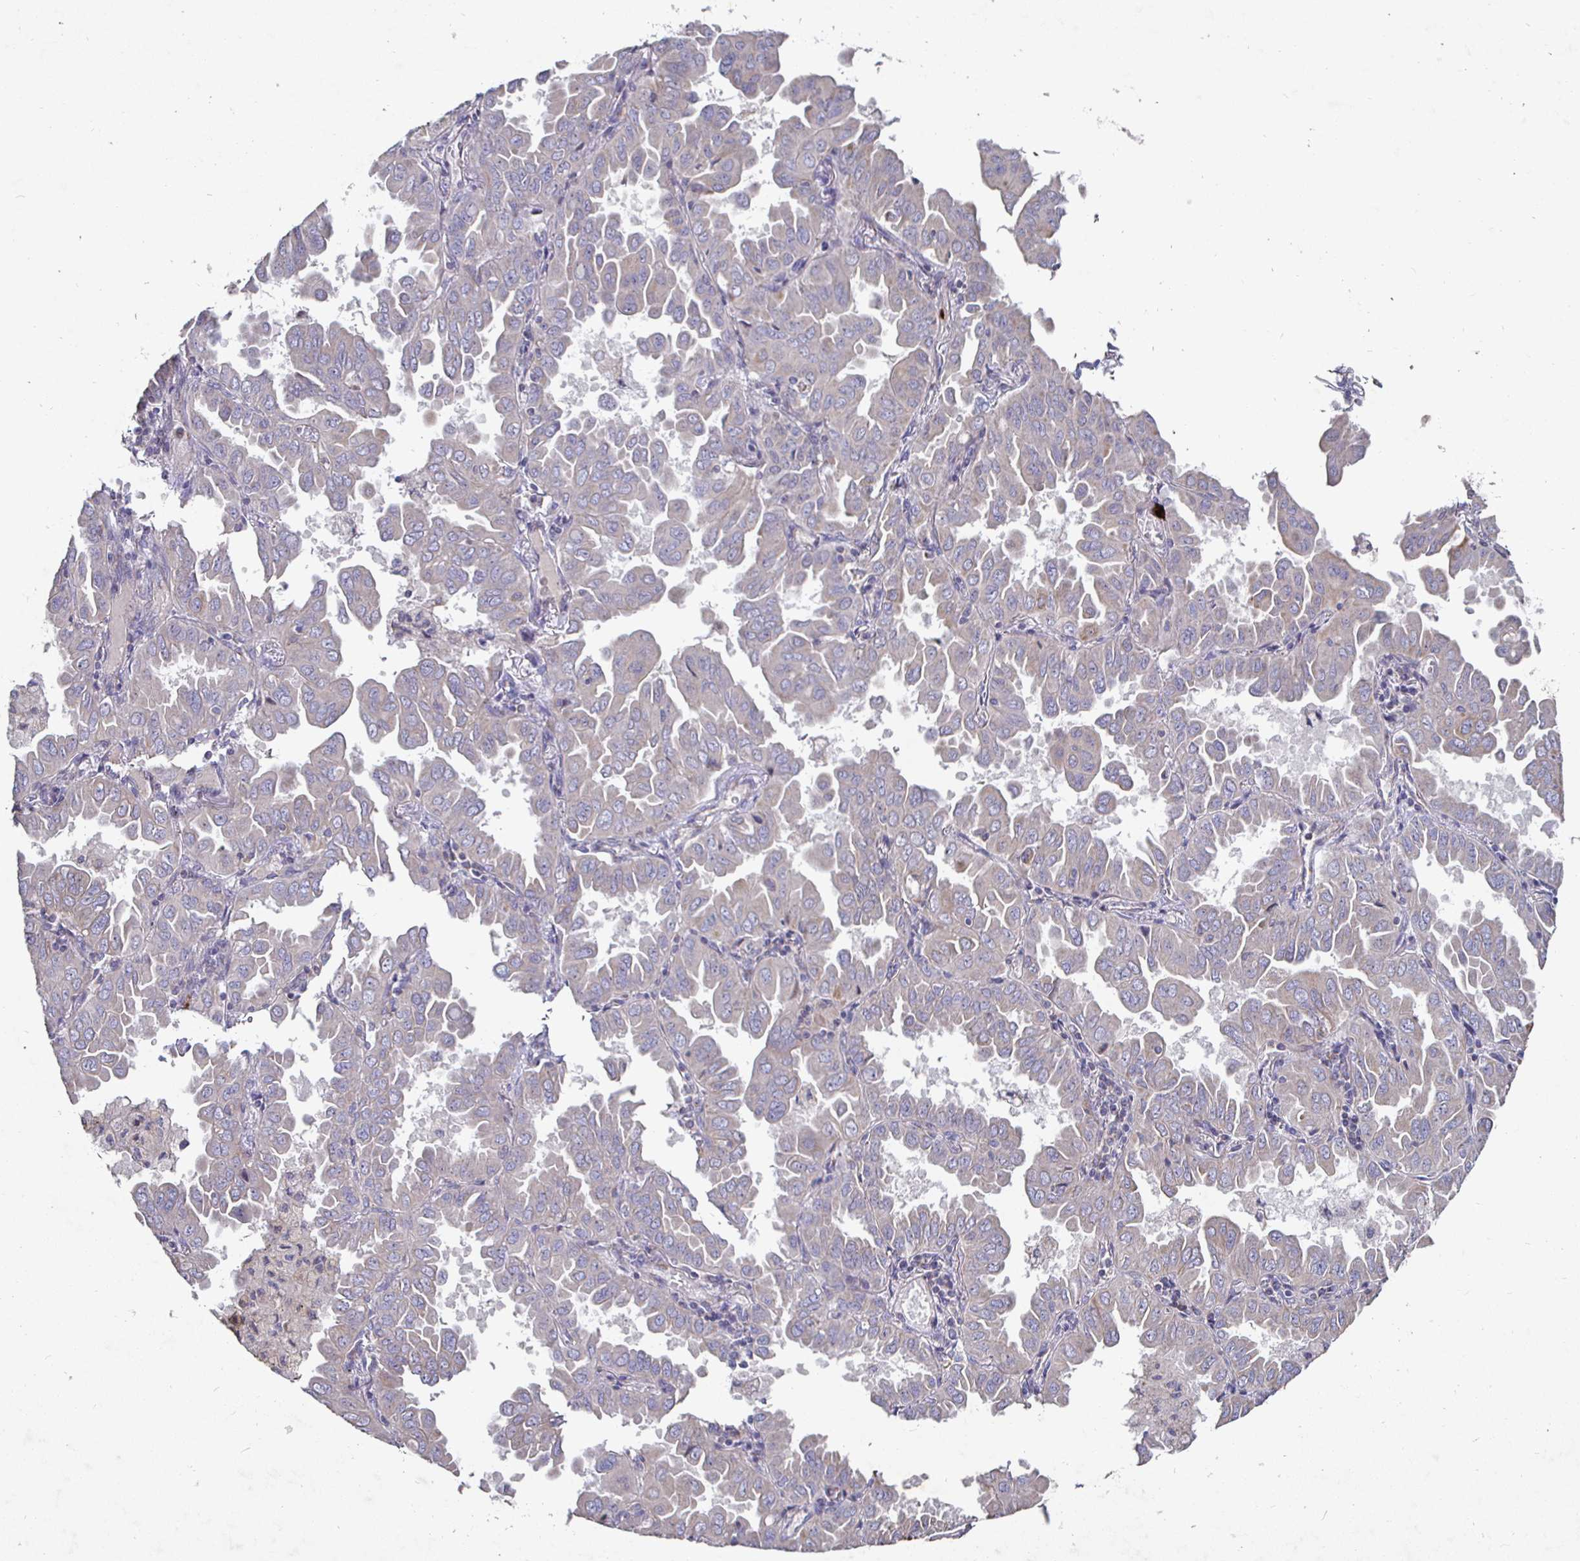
{"staining": {"intensity": "negative", "quantity": "none", "location": "none"}, "tissue": "lung cancer", "cell_type": "Tumor cells", "image_type": "cancer", "snomed": [{"axis": "morphology", "description": "Adenocarcinoma, NOS"}, {"axis": "topography", "description": "Lung"}], "caption": "Immunohistochemistry (IHC) of human lung cancer shows no expression in tumor cells.", "gene": "NRSN1", "patient": {"sex": "male", "age": 64}}